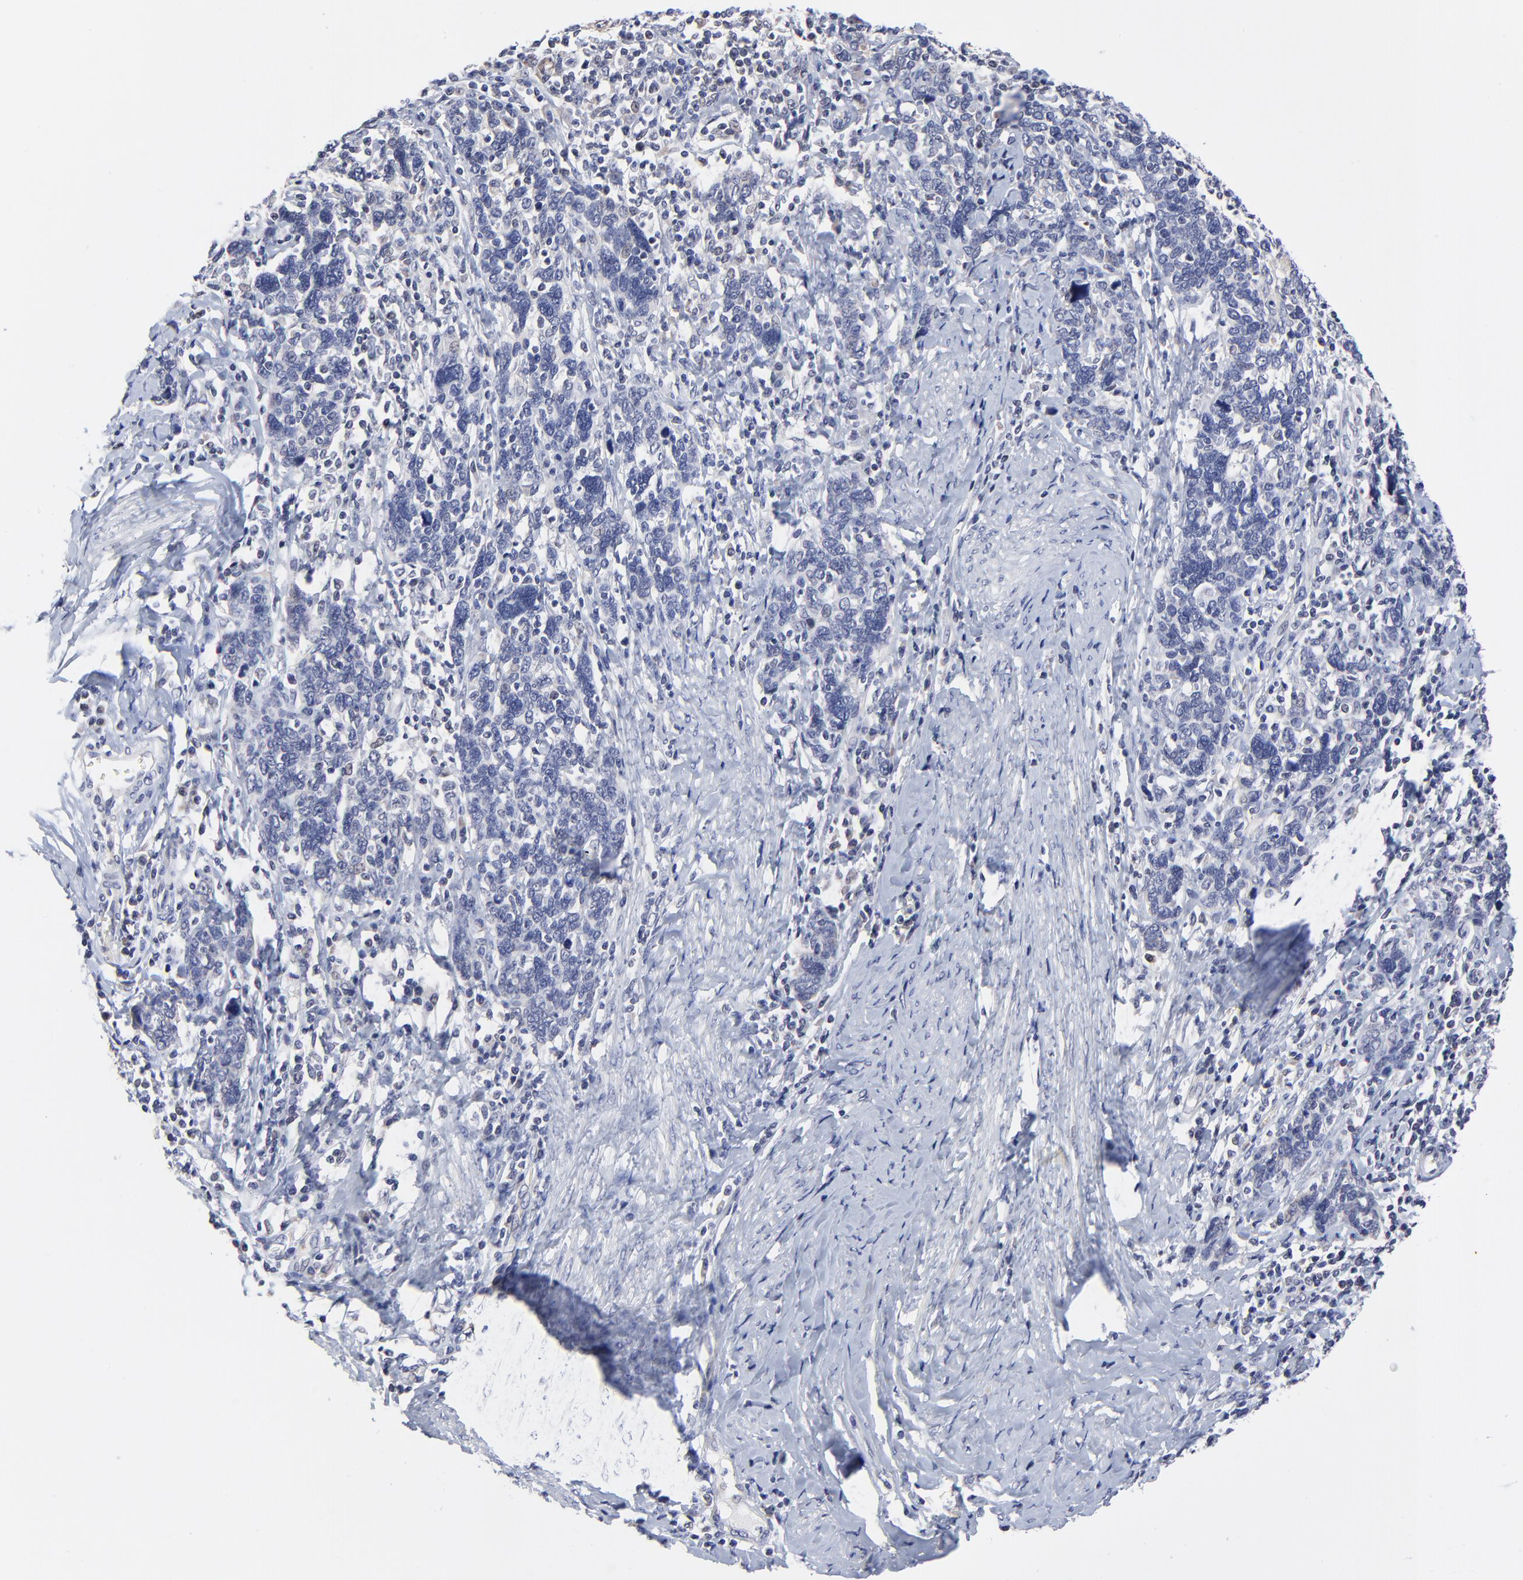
{"staining": {"intensity": "negative", "quantity": "none", "location": "none"}, "tissue": "cervical cancer", "cell_type": "Tumor cells", "image_type": "cancer", "snomed": [{"axis": "morphology", "description": "Squamous cell carcinoma, NOS"}, {"axis": "topography", "description": "Cervix"}], "caption": "High power microscopy image of an immunohistochemistry (IHC) photomicrograph of cervical cancer (squamous cell carcinoma), revealing no significant positivity in tumor cells.", "gene": "FBXO8", "patient": {"sex": "female", "age": 41}}